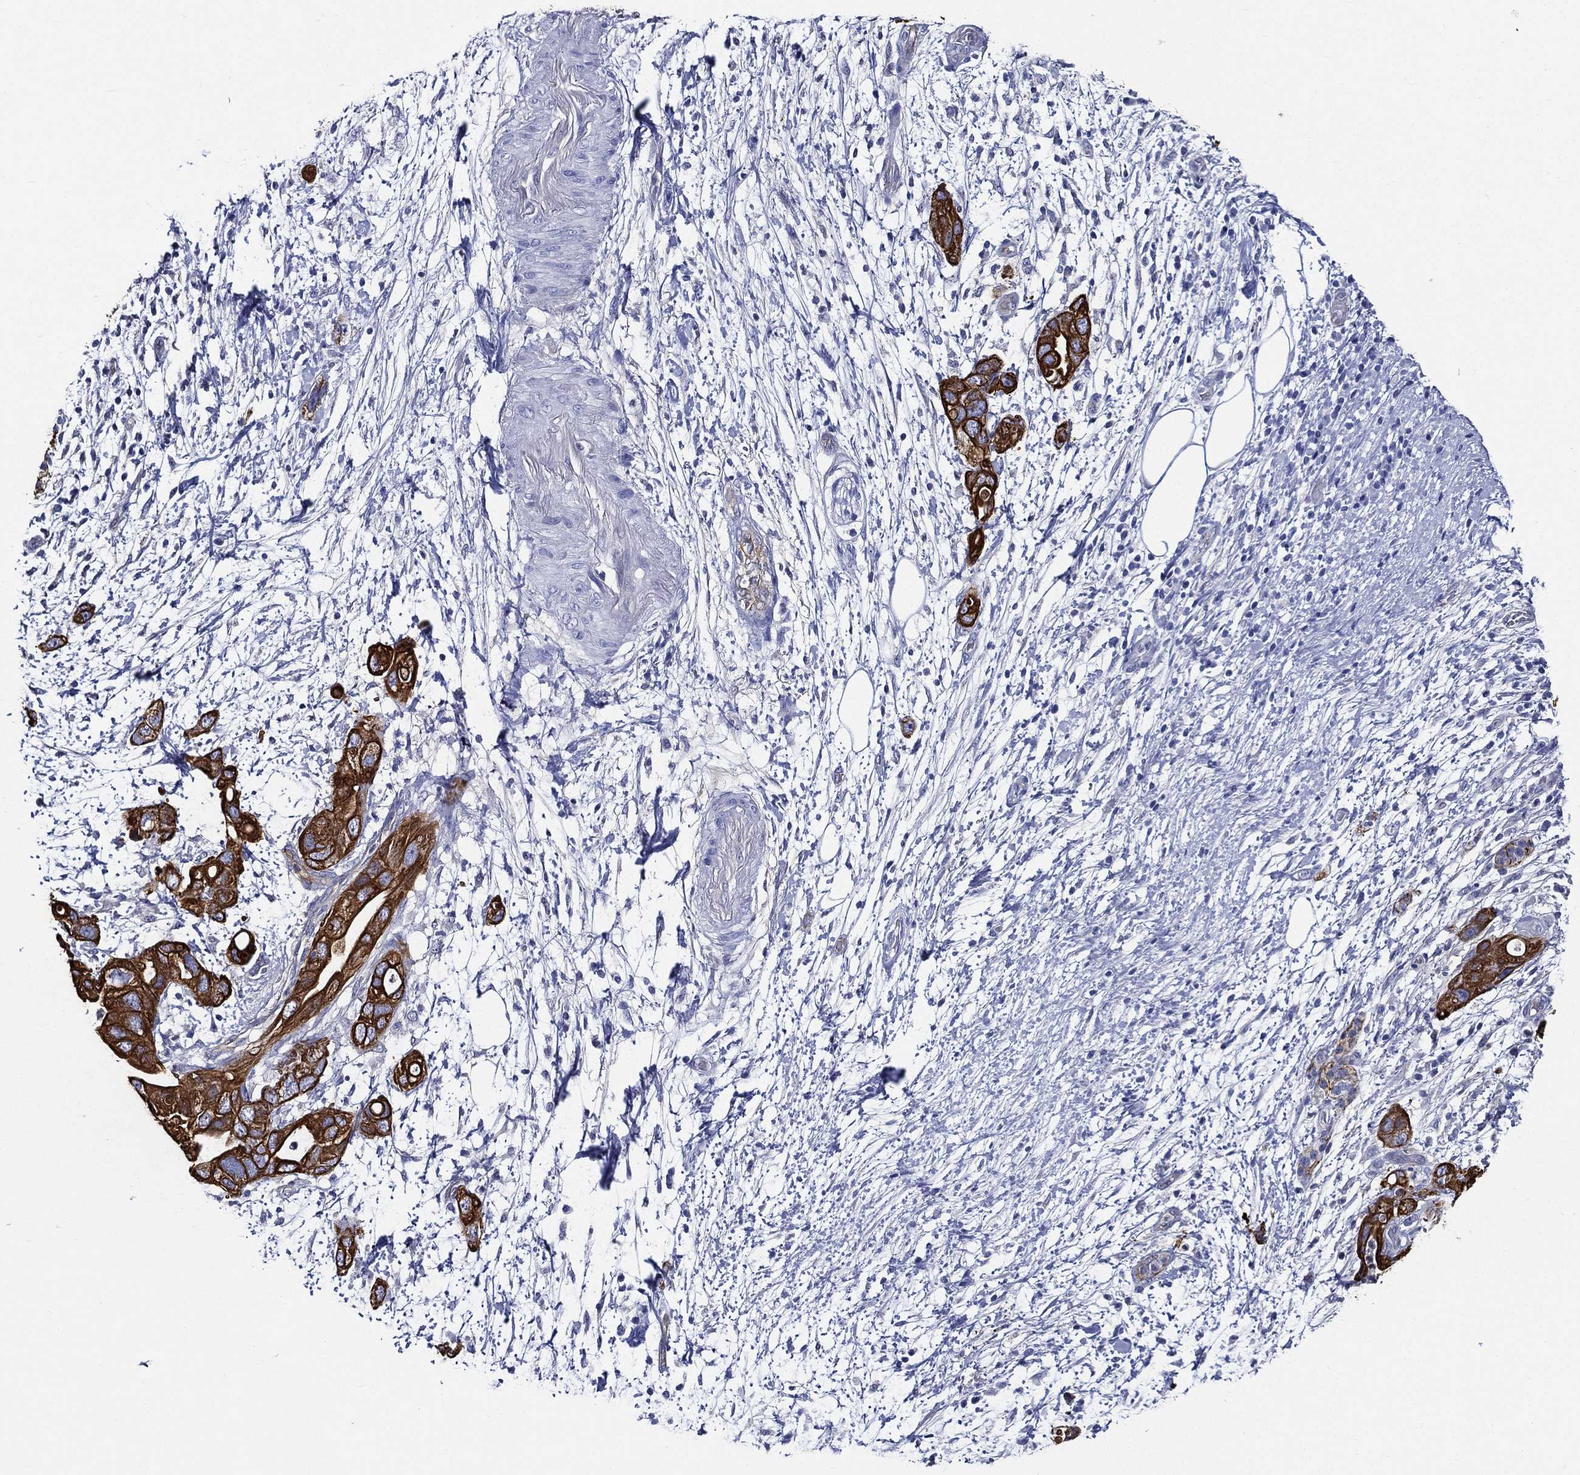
{"staining": {"intensity": "strong", "quantity": ">75%", "location": "cytoplasmic/membranous"}, "tissue": "pancreatic cancer", "cell_type": "Tumor cells", "image_type": "cancer", "snomed": [{"axis": "morphology", "description": "Adenocarcinoma, NOS"}, {"axis": "topography", "description": "Pancreas"}], "caption": "Protein staining of adenocarcinoma (pancreatic) tissue exhibits strong cytoplasmic/membranous expression in about >75% of tumor cells. (DAB IHC with brightfield microscopy, high magnification).", "gene": "NEDD9", "patient": {"sex": "female", "age": 72}}